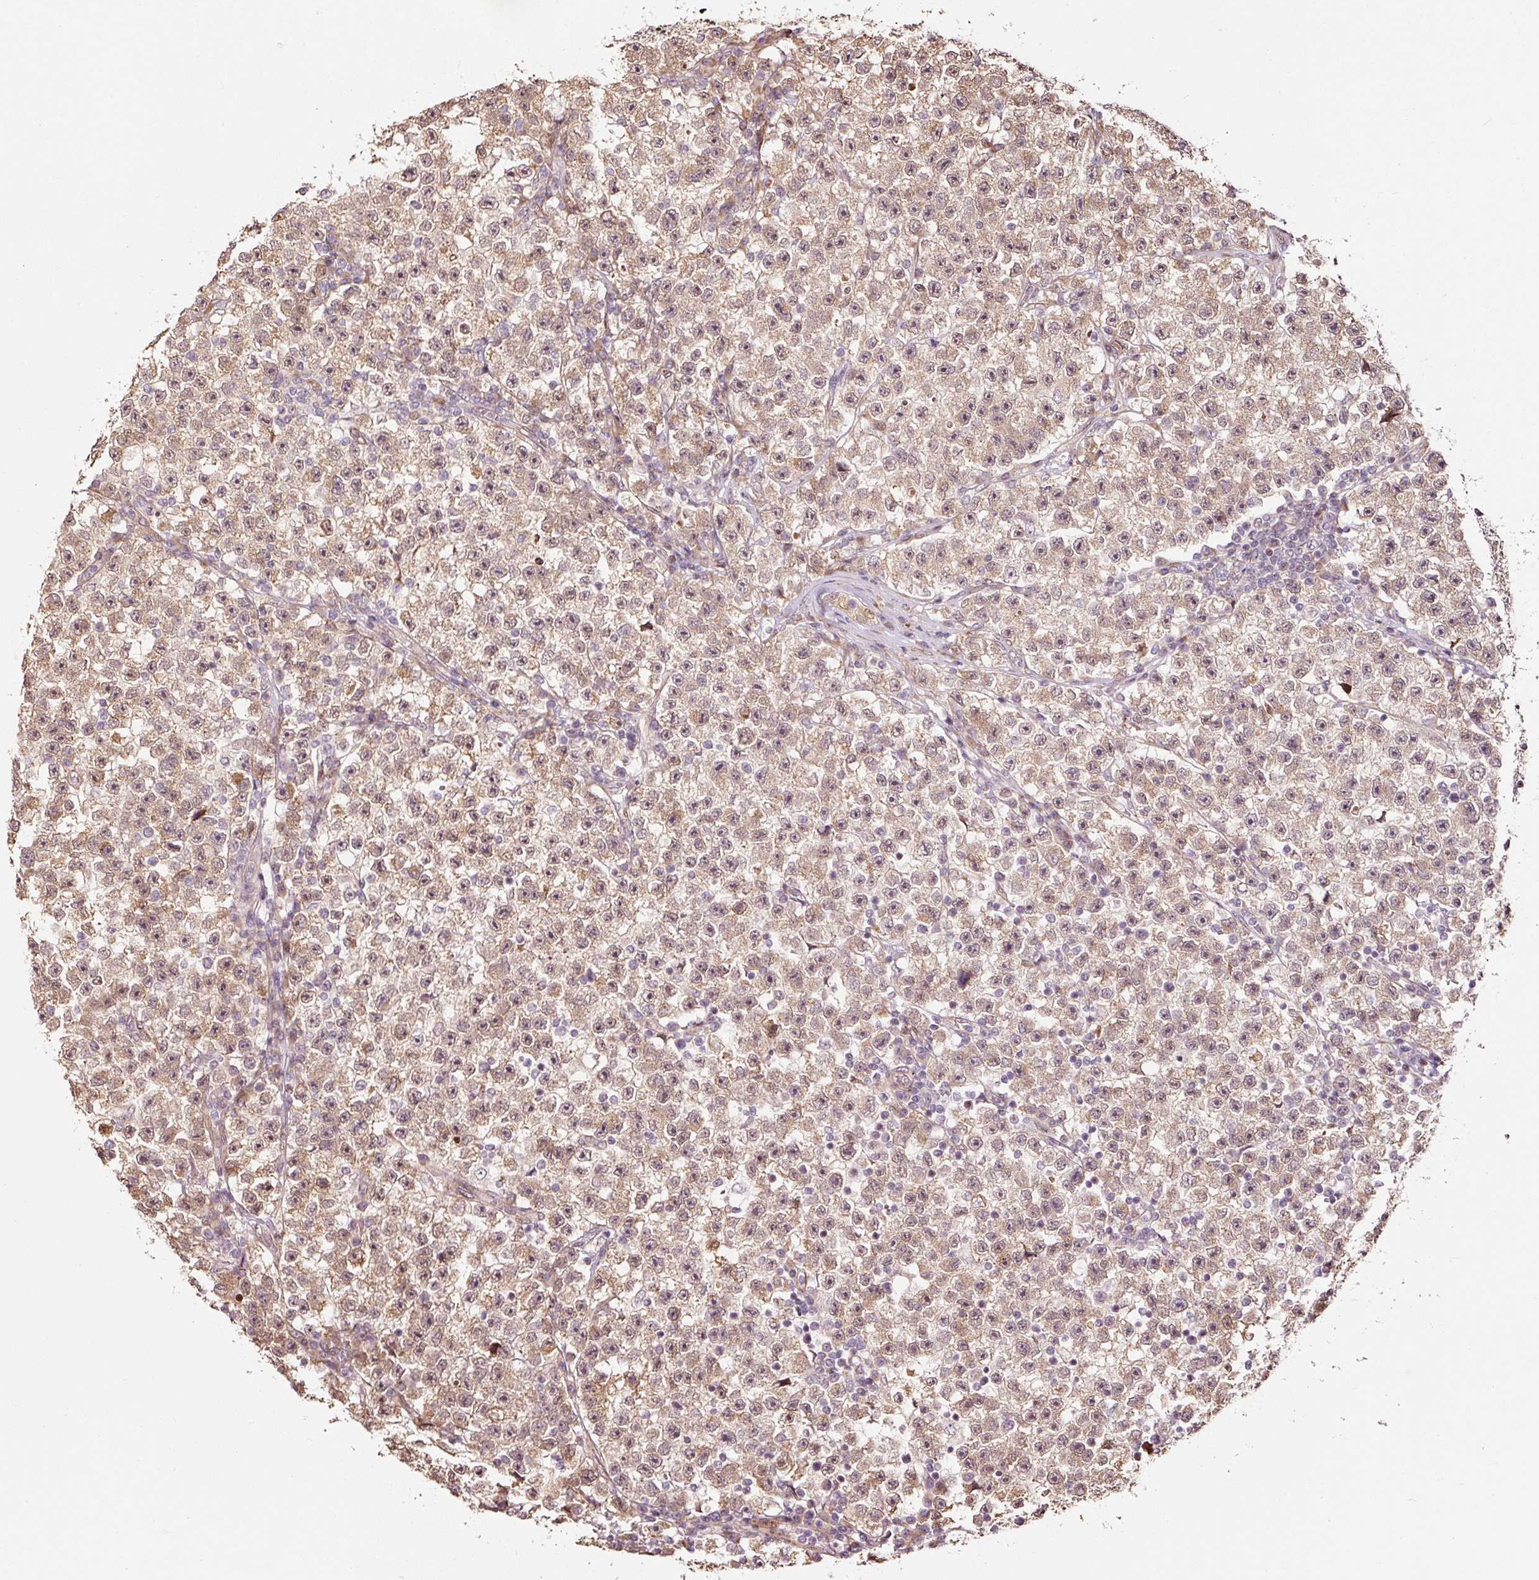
{"staining": {"intensity": "weak", "quantity": ">75%", "location": "cytoplasmic/membranous"}, "tissue": "testis cancer", "cell_type": "Tumor cells", "image_type": "cancer", "snomed": [{"axis": "morphology", "description": "Seminoma, NOS"}, {"axis": "topography", "description": "Testis"}], "caption": "The immunohistochemical stain shows weak cytoplasmic/membranous staining in tumor cells of testis cancer tissue.", "gene": "ETF1", "patient": {"sex": "male", "age": 22}}